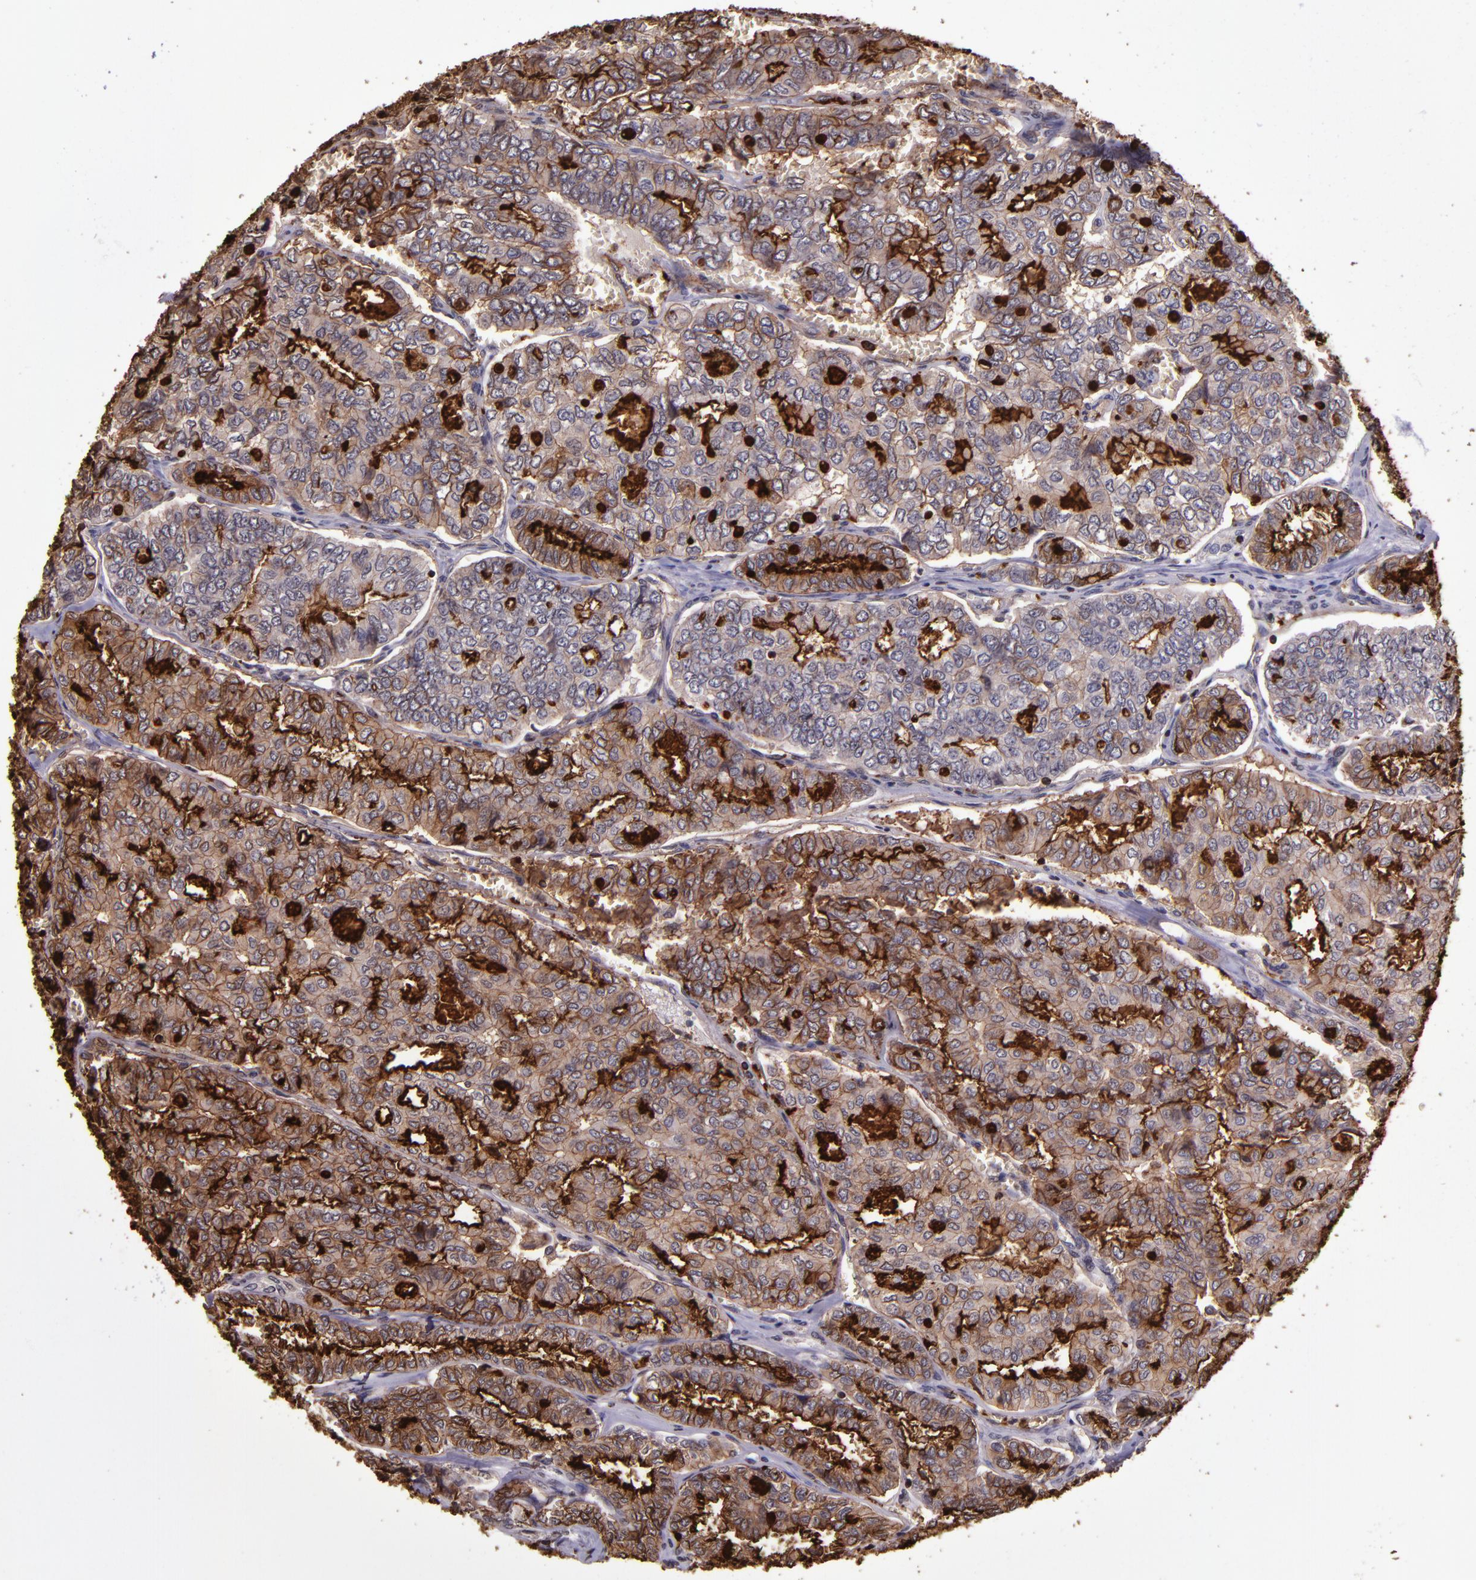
{"staining": {"intensity": "strong", "quantity": "25%-75%", "location": "cytoplasmic/membranous"}, "tissue": "thyroid cancer", "cell_type": "Tumor cells", "image_type": "cancer", "snomed": [{"axis": "morphology", "description": "Papillary adenocarcinoma, NOS"}, {"axis": "topography", "description": "Thyroid gland"}], "caption": "IHC staining of thyroid cancer (papillary adenocarcinoma), which shows high levels of strong cytoplasmic/membranous positivity in approximately 25%-75% of tumor cells indicating strong cytoplasmic/membranous protein staining. The staining was performed using DAB (3,3'-diaminobenzidine) (brown) for protein detection and nuclei were counterstained in hematoxylin (blue).", "gene": "SLC2A3", "patient": {"sex": "female", "age": 35}}